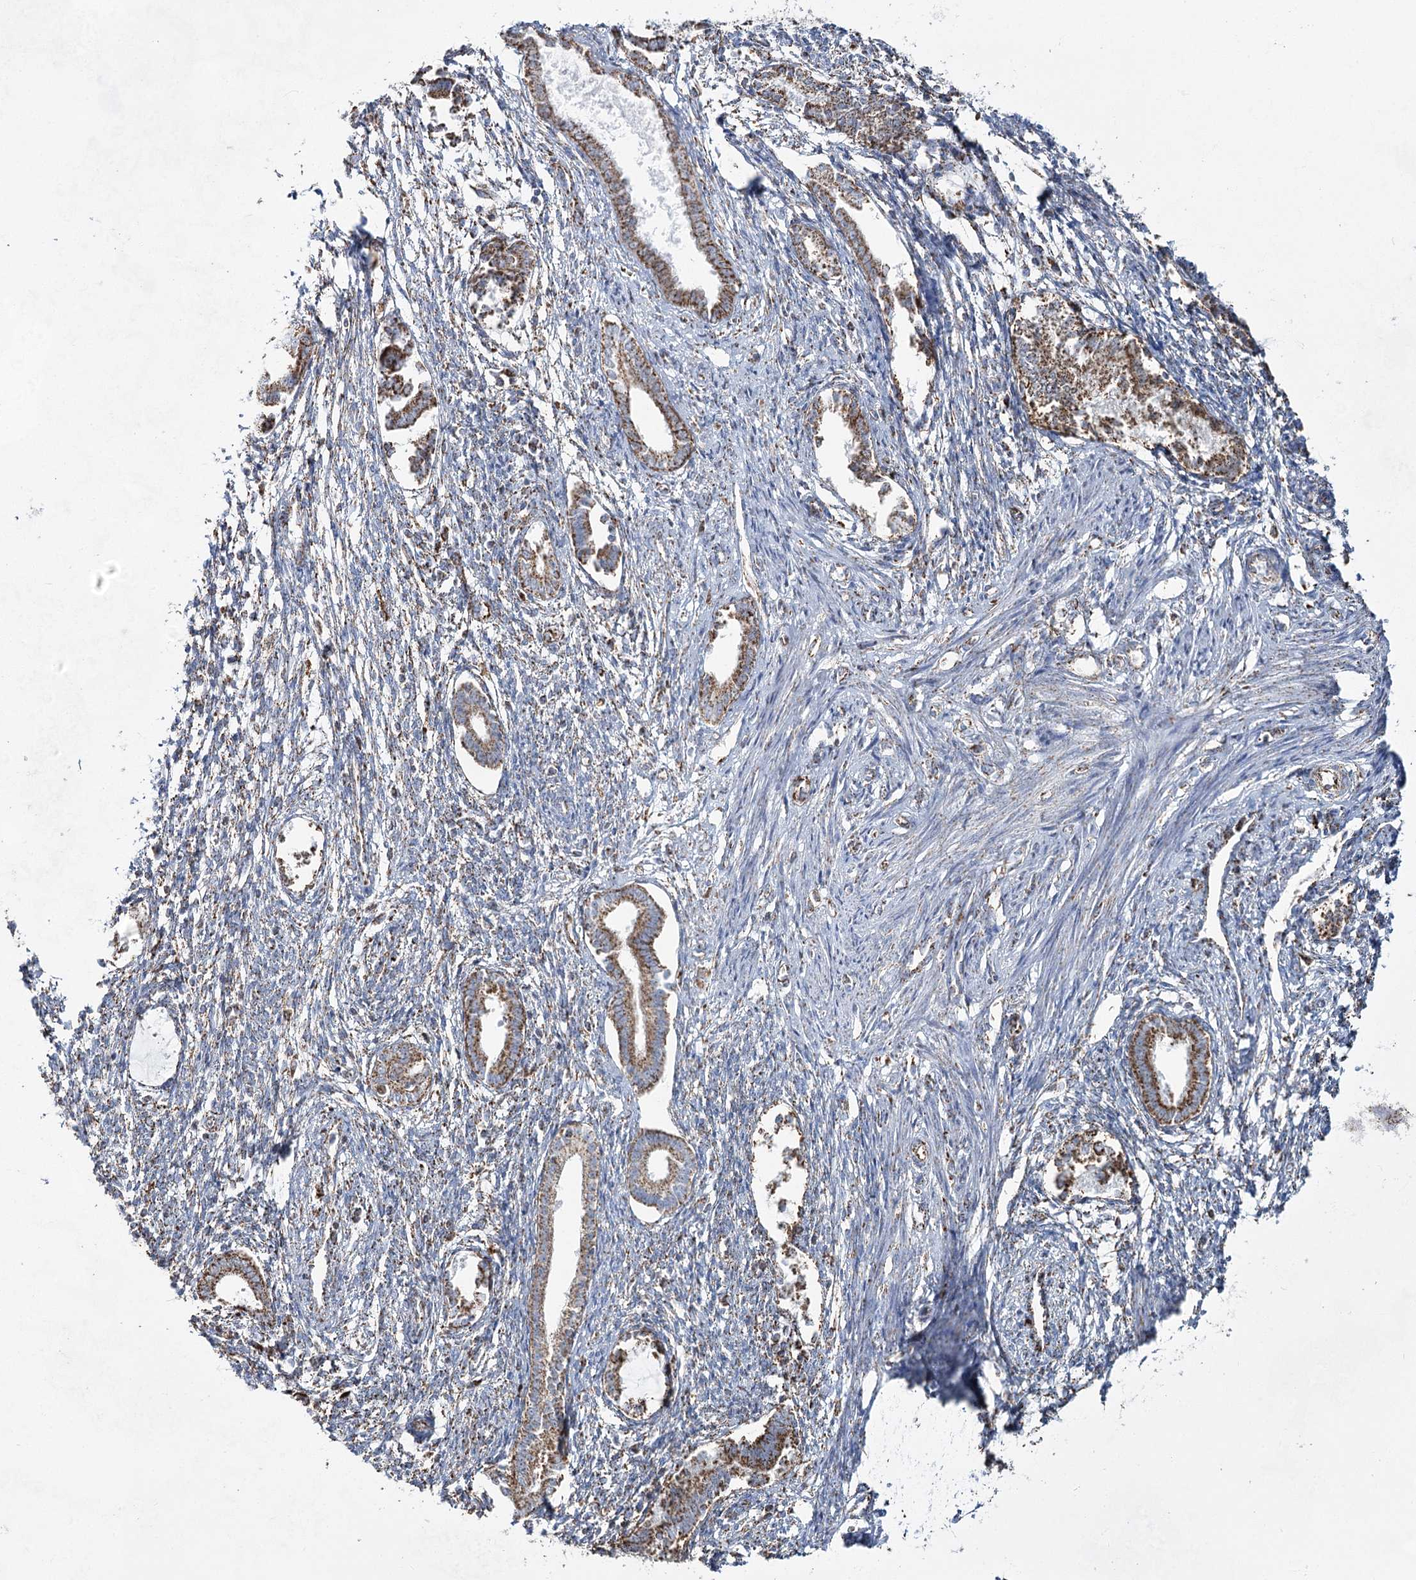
{"staining": {"intensity": "weak", "quantity": "<25%", "location": "cytoplasmic/membranous"}, "tissue": "endometrium", "cell_type": "Cells in endometrial stroma", "image_type": "normal", "snomed": [{"axis": "morphology", "description": "Normal tissue, NOS"}, {"axis": "topography", "description": "Endometrium"}], "caption": "Endometrium was stained to show a protein in brown. There is no significant expression in cells in endometrial stroma. Nuclei are stained in blue.", "gene": "CWF19L1", "patient": {"sex": "female", "age": 56}}